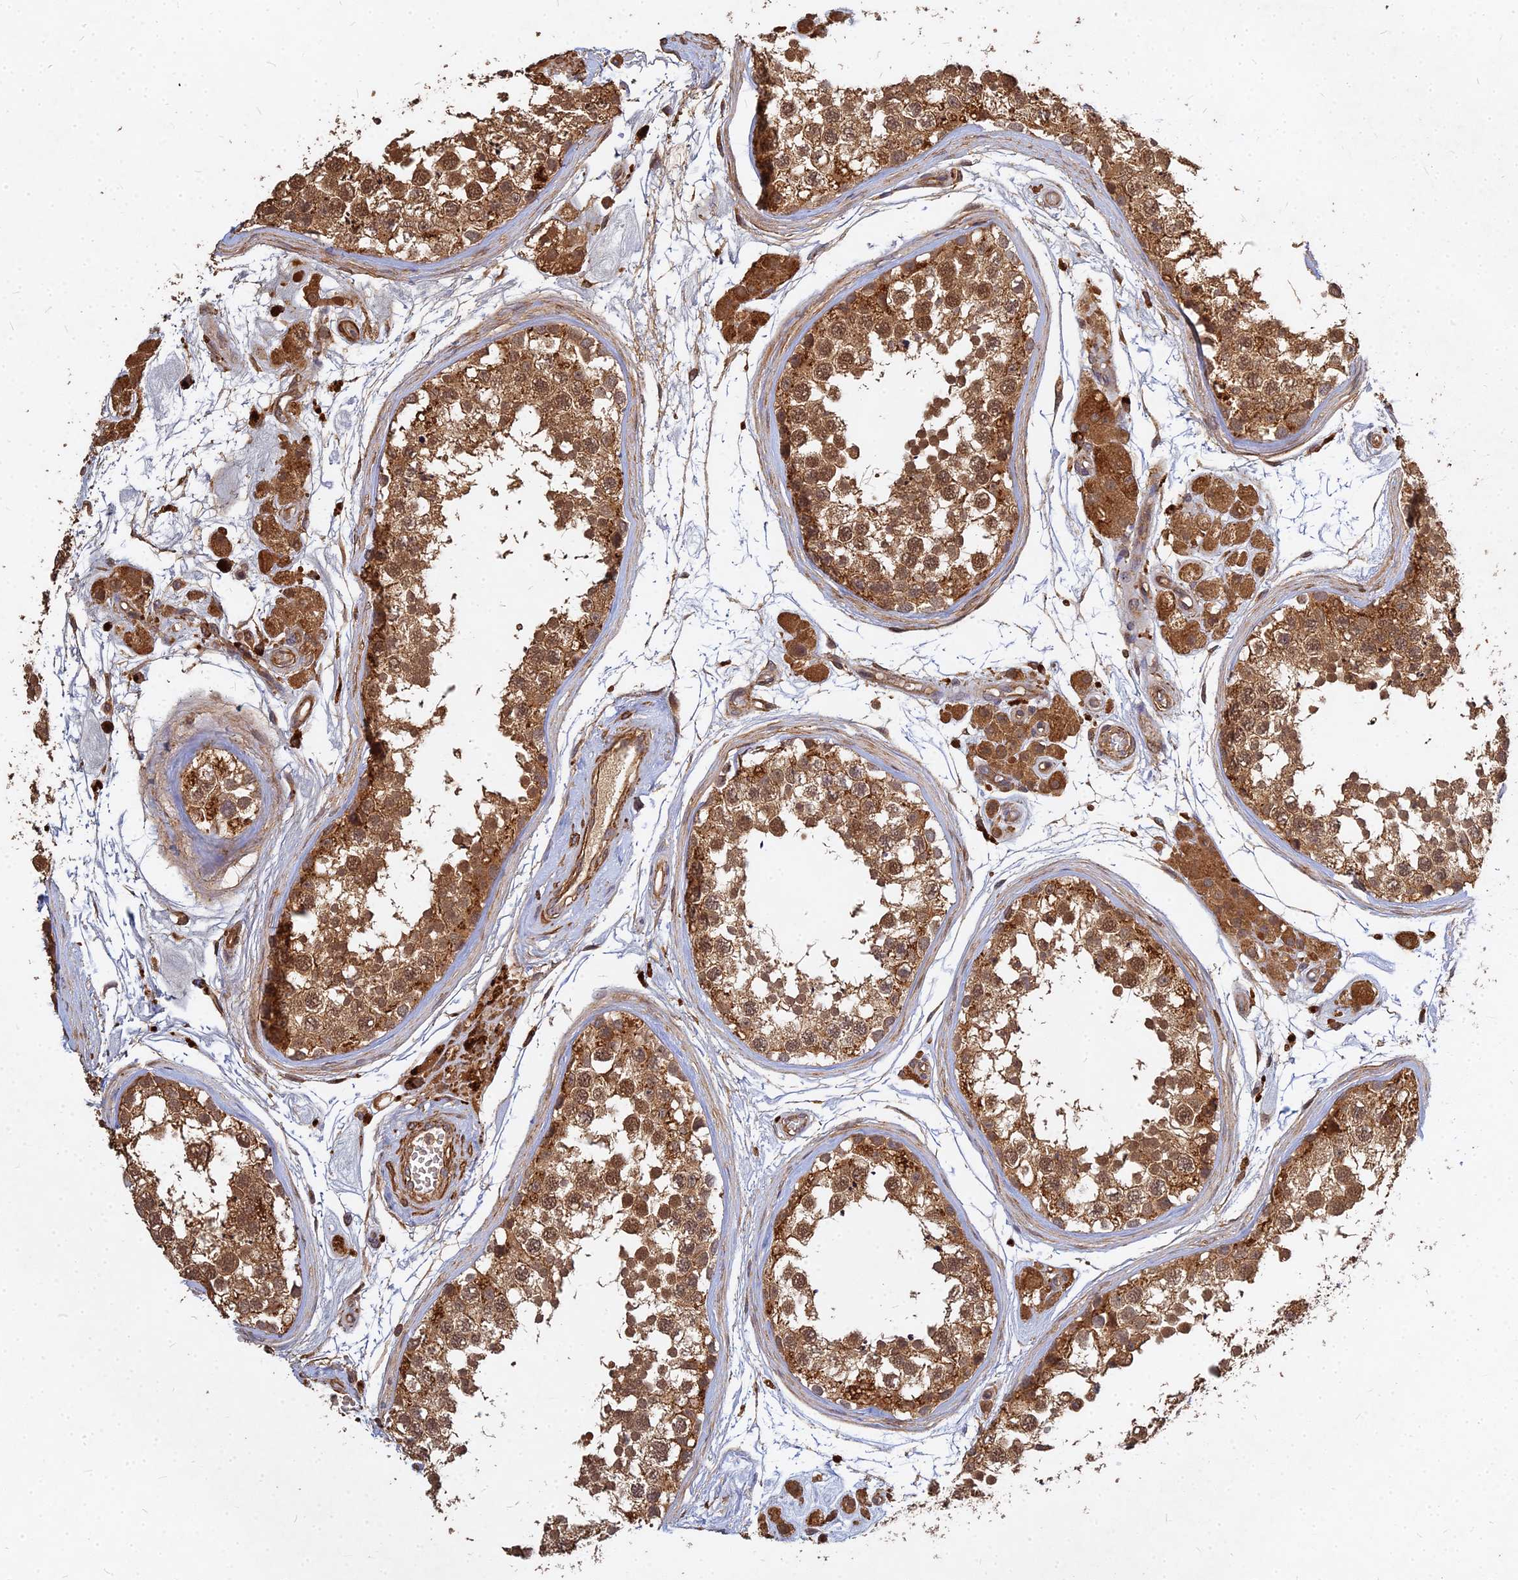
{"staining": {"intensity": "strong", "quantity": ">75%", "location": "cytoplasmic/membranous,nuclear"}, "tissue": "testis", "cell_type": "Cells in seminiferous ducts", "image_type": "normal", "snomed": [{"axis": "morphology", "description": "Normal tissue, NOS"}, {"axis": "topography", "description": "Testis"}], "caption": "Normal testis displays strong cytoplasmic/membranous,nuclear staining in about >75% of cells in seminiferous ducts, visualized by immunohistochemistry. (Stains: DAB (3,3'-diaminobenzidine) in brown, nuclei in blue, Microscopy: brightfield microscopy at high magnification).", "gene": "UBE2W", "patient": {"sex": "male", "age": 56}}